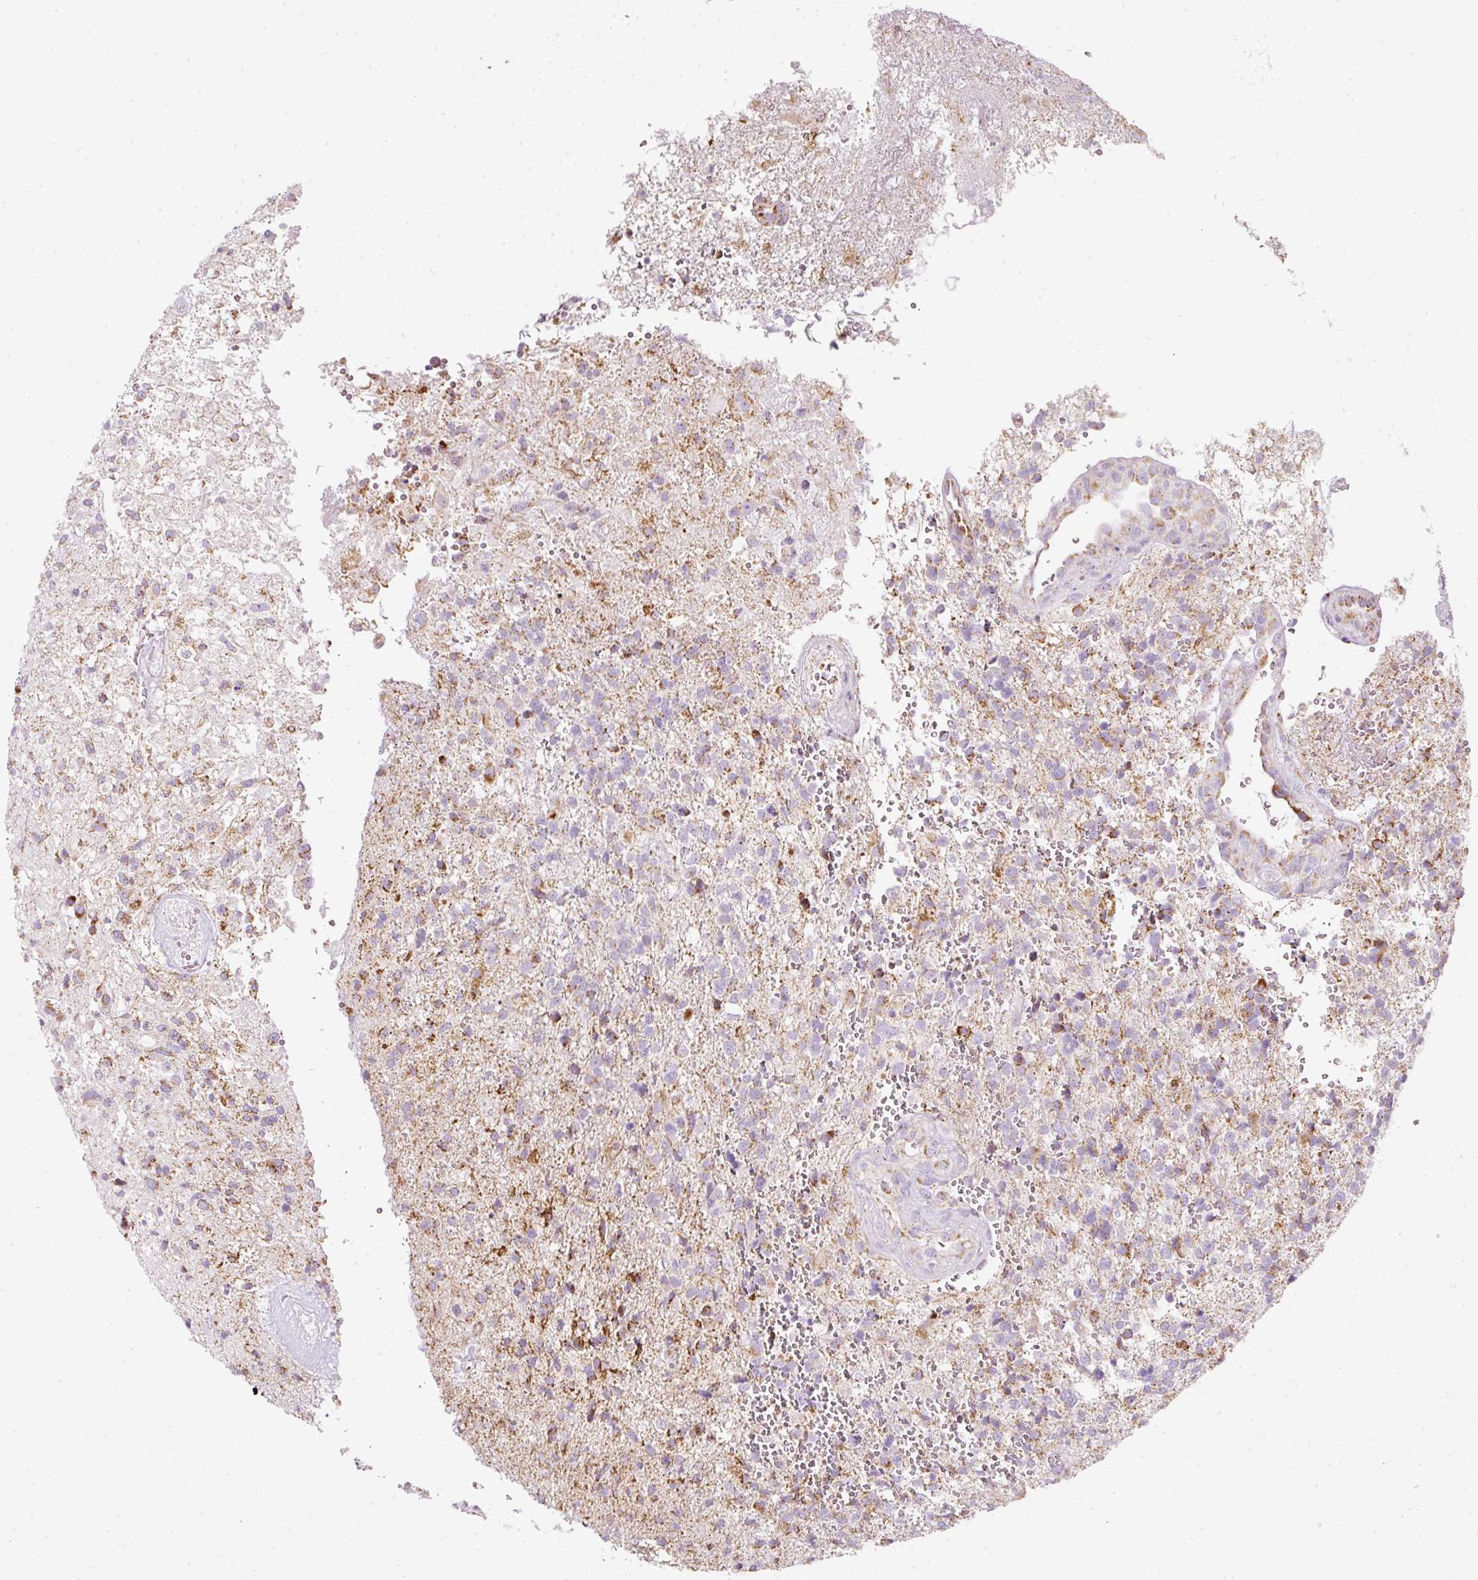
{"staining": {"intensity": "moderate", "quantity": "25%-75%", "location": "cytoplasmic/membranous"}, "tissue": "glioma", "cell_type": "Tumor cells", "image_type": "cancer", "snomed": [{"axis": "morphology", "description": "Glioma, malignant, High grade"}, {"axis": "topography", "description": "Brain"}], "caption": "Glioma tissue exhibits moderate cytoplasmic/membranous positivity in about 25%-75% of tumor cells", "gene": "SDHA", "patient": {"sex": "male", "age": 56}}